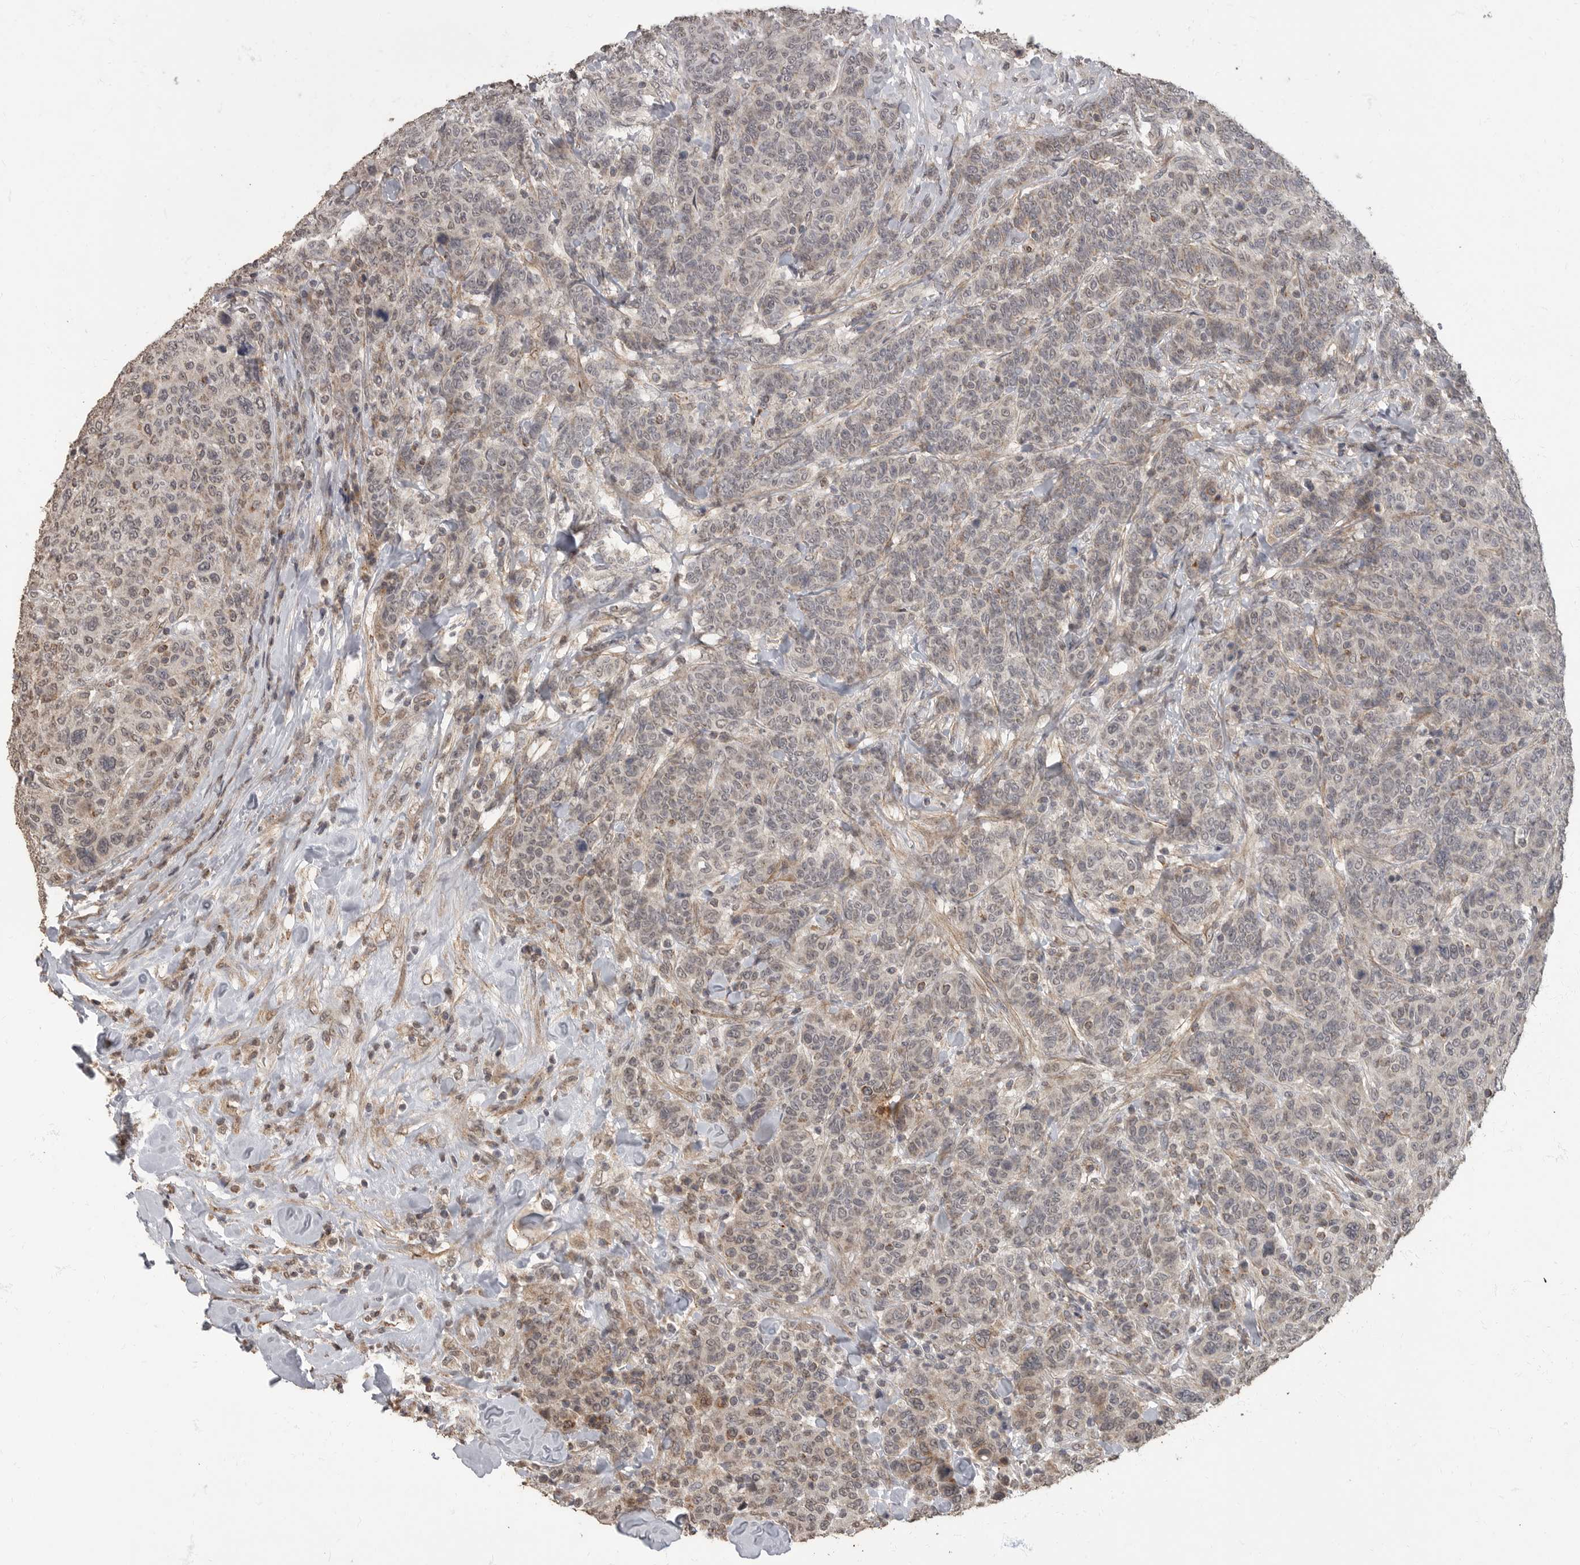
{"staining": {"intensity": "weak", "quantity": "<25%", "location": "cytoplasmic/membranous"}, "tissue": "breast cancer", "cell_type": "Tumor cells", "image_type": "cancer", "snomed": [{"axis": "morphology", "description": "Duct carcinoma"}, {"axis": "topography", "description": "Breast"}], "caption": "DAB immunohistochemical staining of breast intraductal carcinoma exhibits no significant expression in tumor cells.", "gene": "MAFG", "patient": {"sex": "female", "age": 37}}